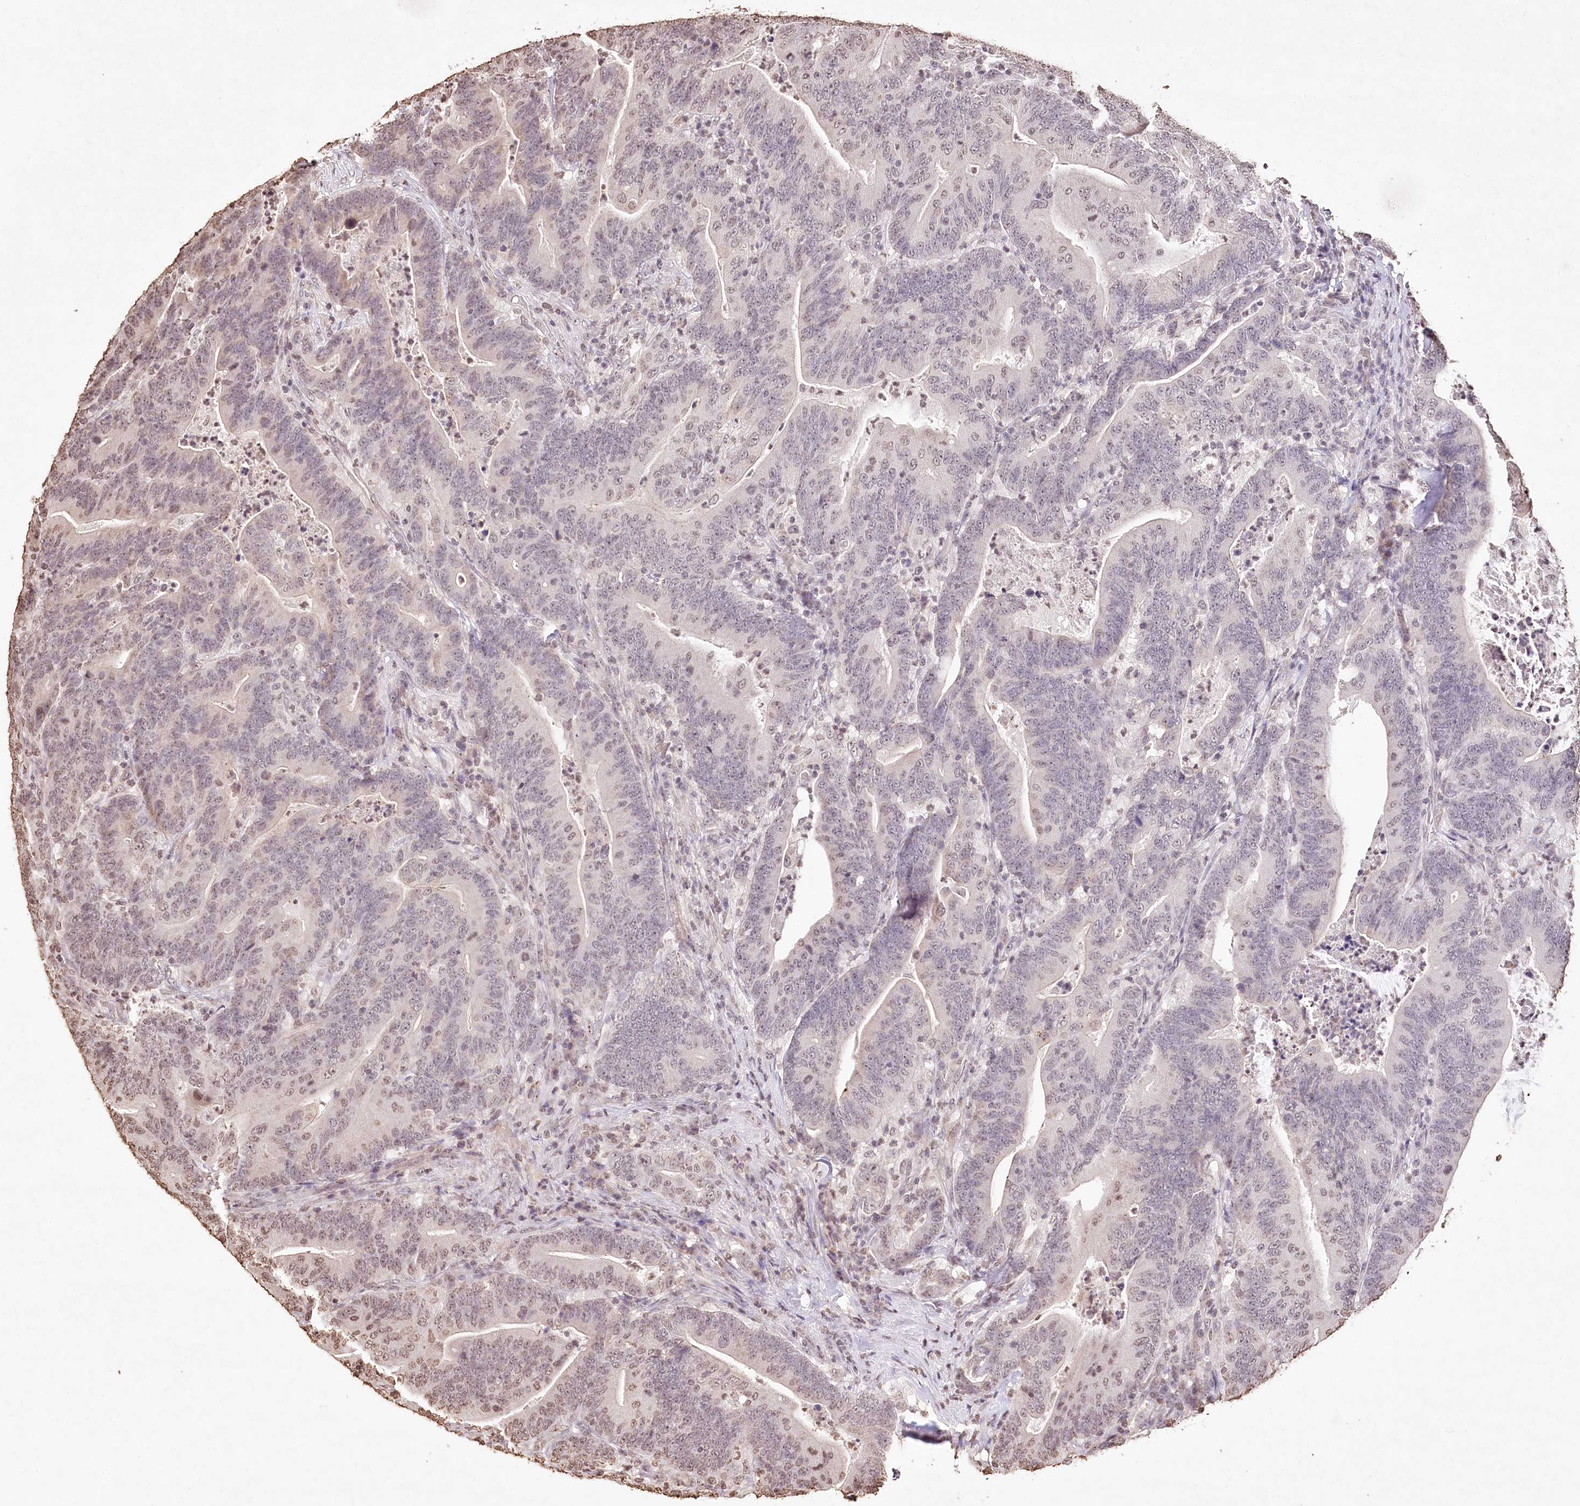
{"staining": {"intensity": "moderate", "quantity": "25%-75%", "location": "nuclear"}, "tissue": "colorectal cancer", "cell_type": "Tumor cells", "image_type": "cancer", "snomed": [{"axis": "morphology", "description": "Adenocarcinoma, NOS"}, {"axis": "topography", "description": "Colon"}], "caption": "Colorectal cancer (adenocarcinoma) stained with immunohistochemistry displays moderate nuclear positivity in approximately 25%-75% of tumor cells. (IHC, brightfield microscopy, high magnification).", "gene": "DMXL1", "patient": {"sex": "female", "age": 67}}